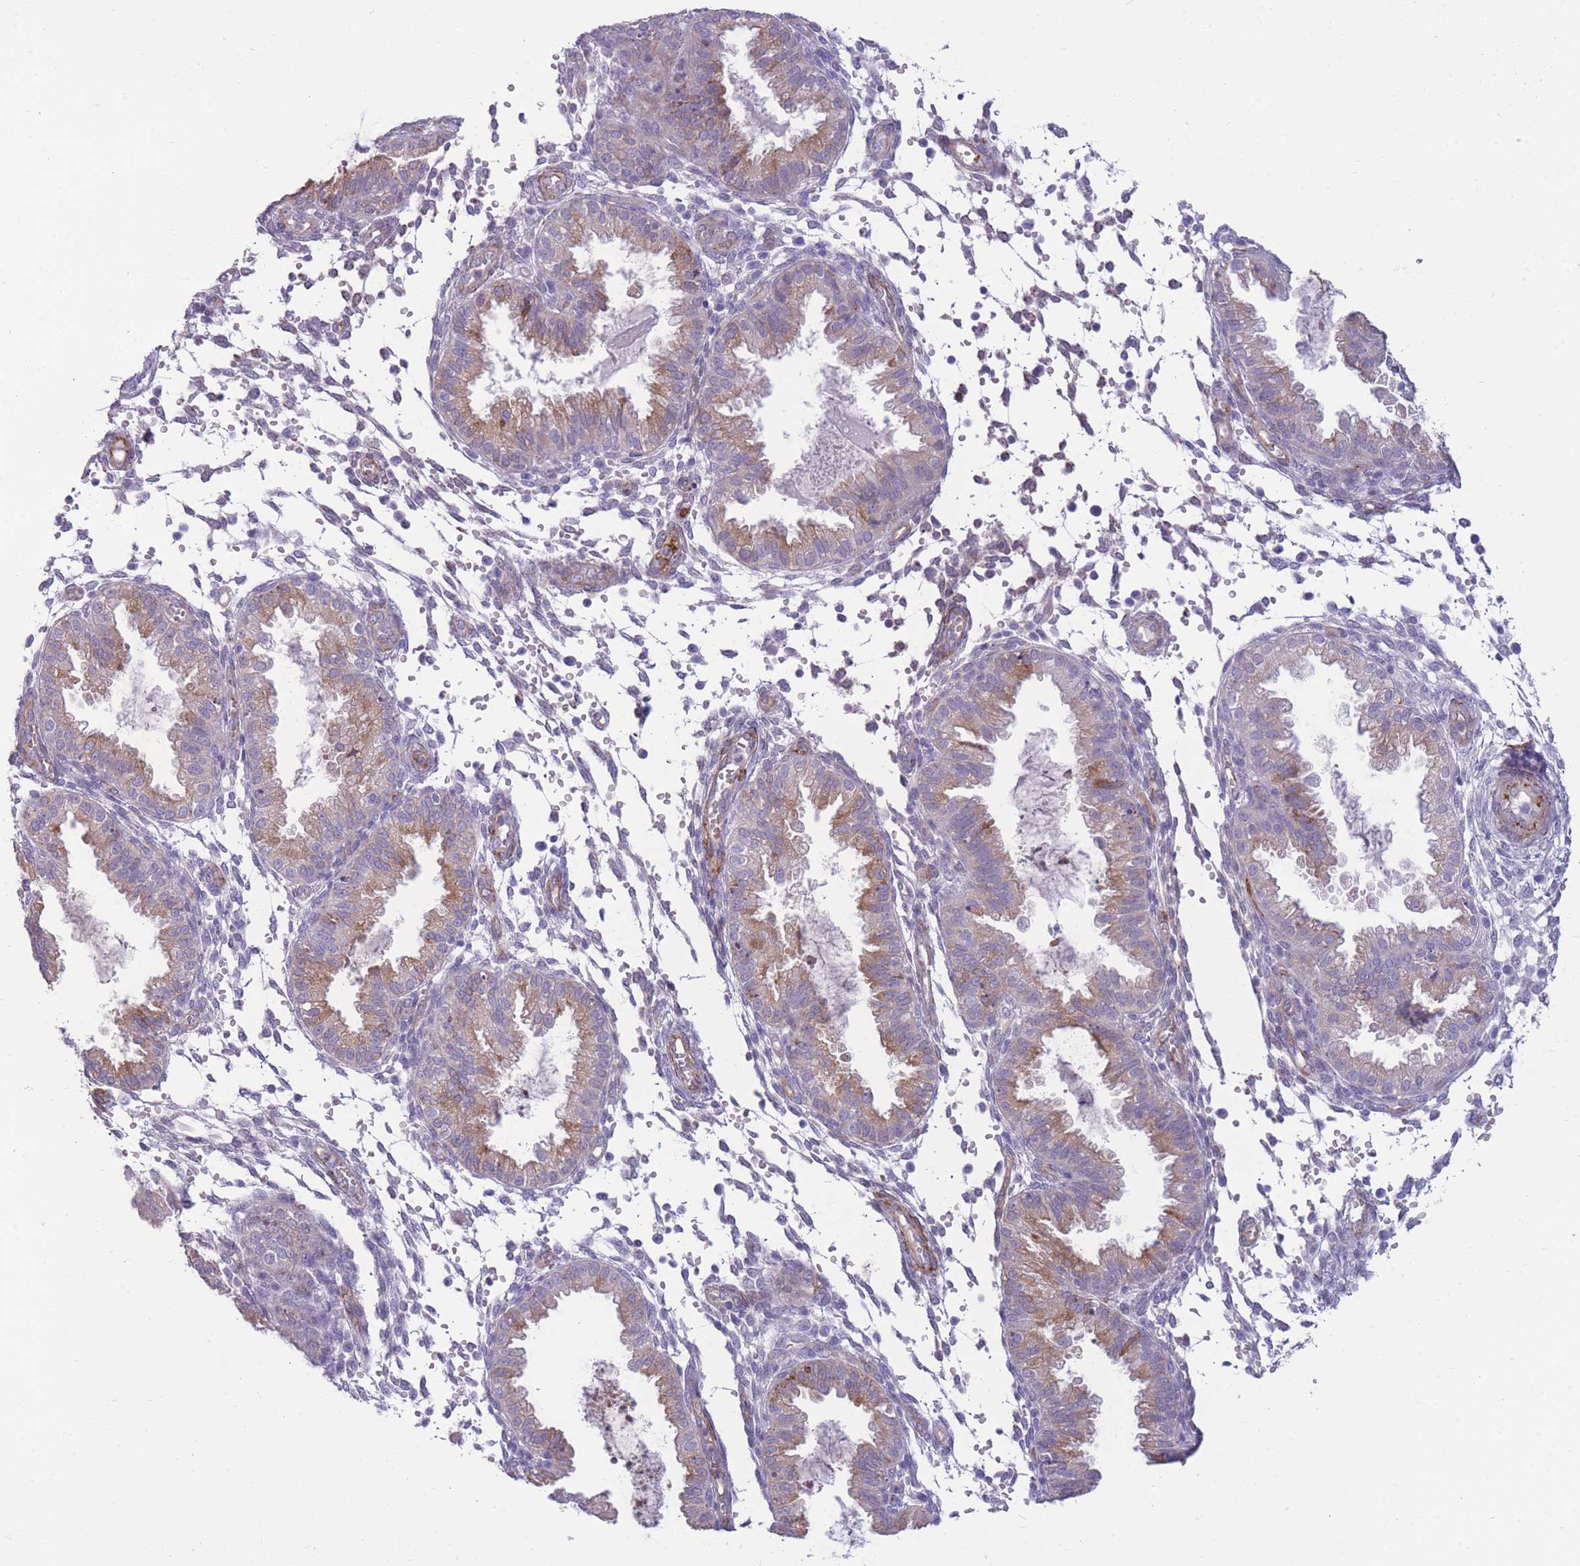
{"staining": {"intensity": "negative", "quantity": "none", "location": "none"}, "tissue": "endometrium", "cell_type": "Cells in endometrial stroma", "image_type": "normal", "snomed": [{"axis": "morphology", "description": "Normal tissue, NOS"}, {"axis": "topography", "description": "Endometrium"}], "caption": "The histopathology image demonstrates no significant positivity in cells in endometrial stroma of endometrium. Nuclei are stained in blue.", "gene": "RGS11", "patient": {"sex": "female", "age": 33}}